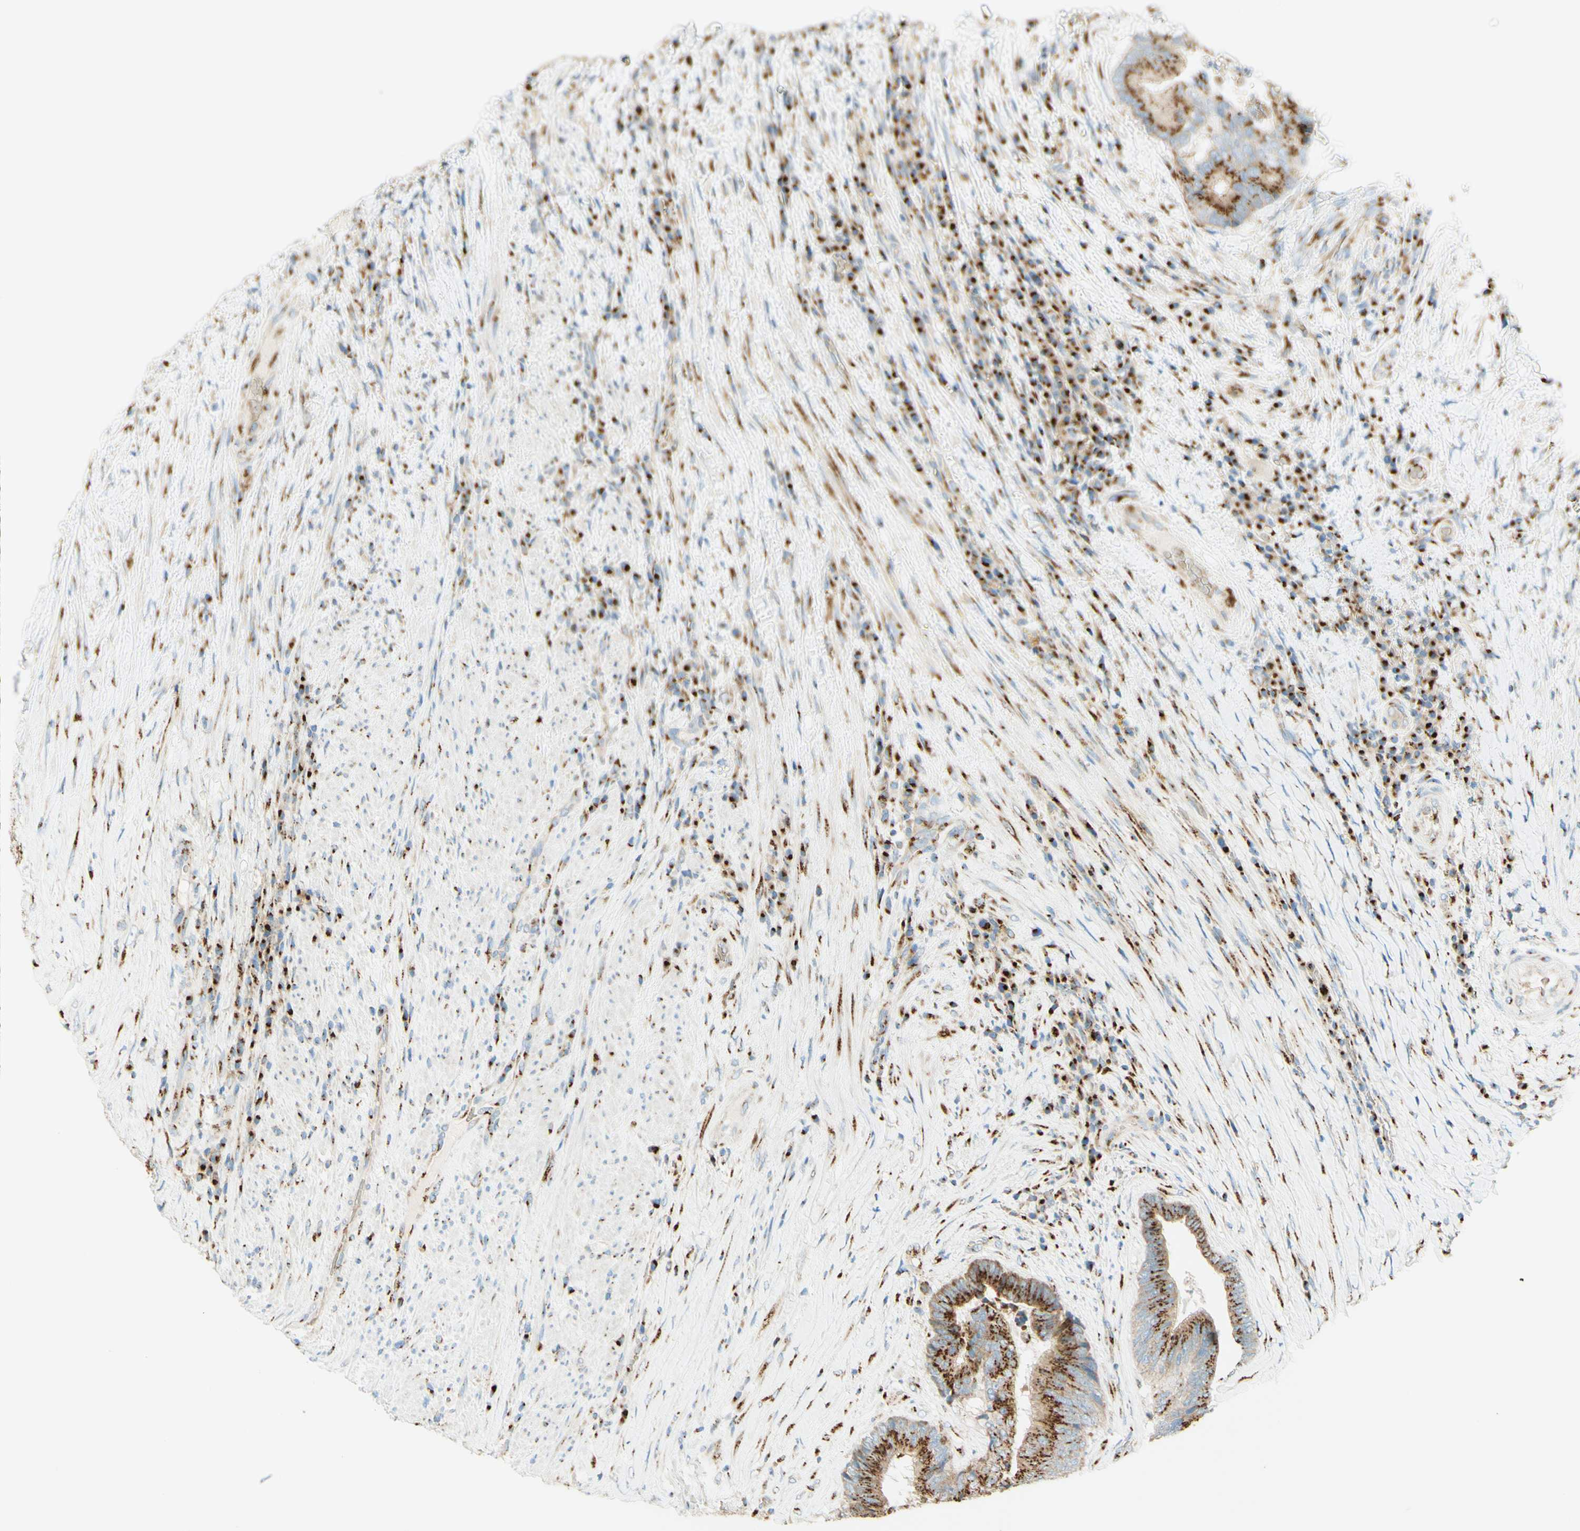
{"staining": {"intensity": "strong", "quantity": ">75%", "location": "cytoplasmic/membranous"}, "tissue": "colorectal cancer", "cell_type": "Tumor cells", "image_type": "cancer", "snomed": [{"axis": "morphology", "description": "Adenocarcinoma, NOS"}, {"axis": "topography", "description": "Rectum"}], "caption": "Protein staining exhibits strong cytoplasmic/membranous expression in approximately >75% of tumor cells in colorectal cancer.", "gene": "GOLGB1", "patient": {"sex": "male", "age": 72}}